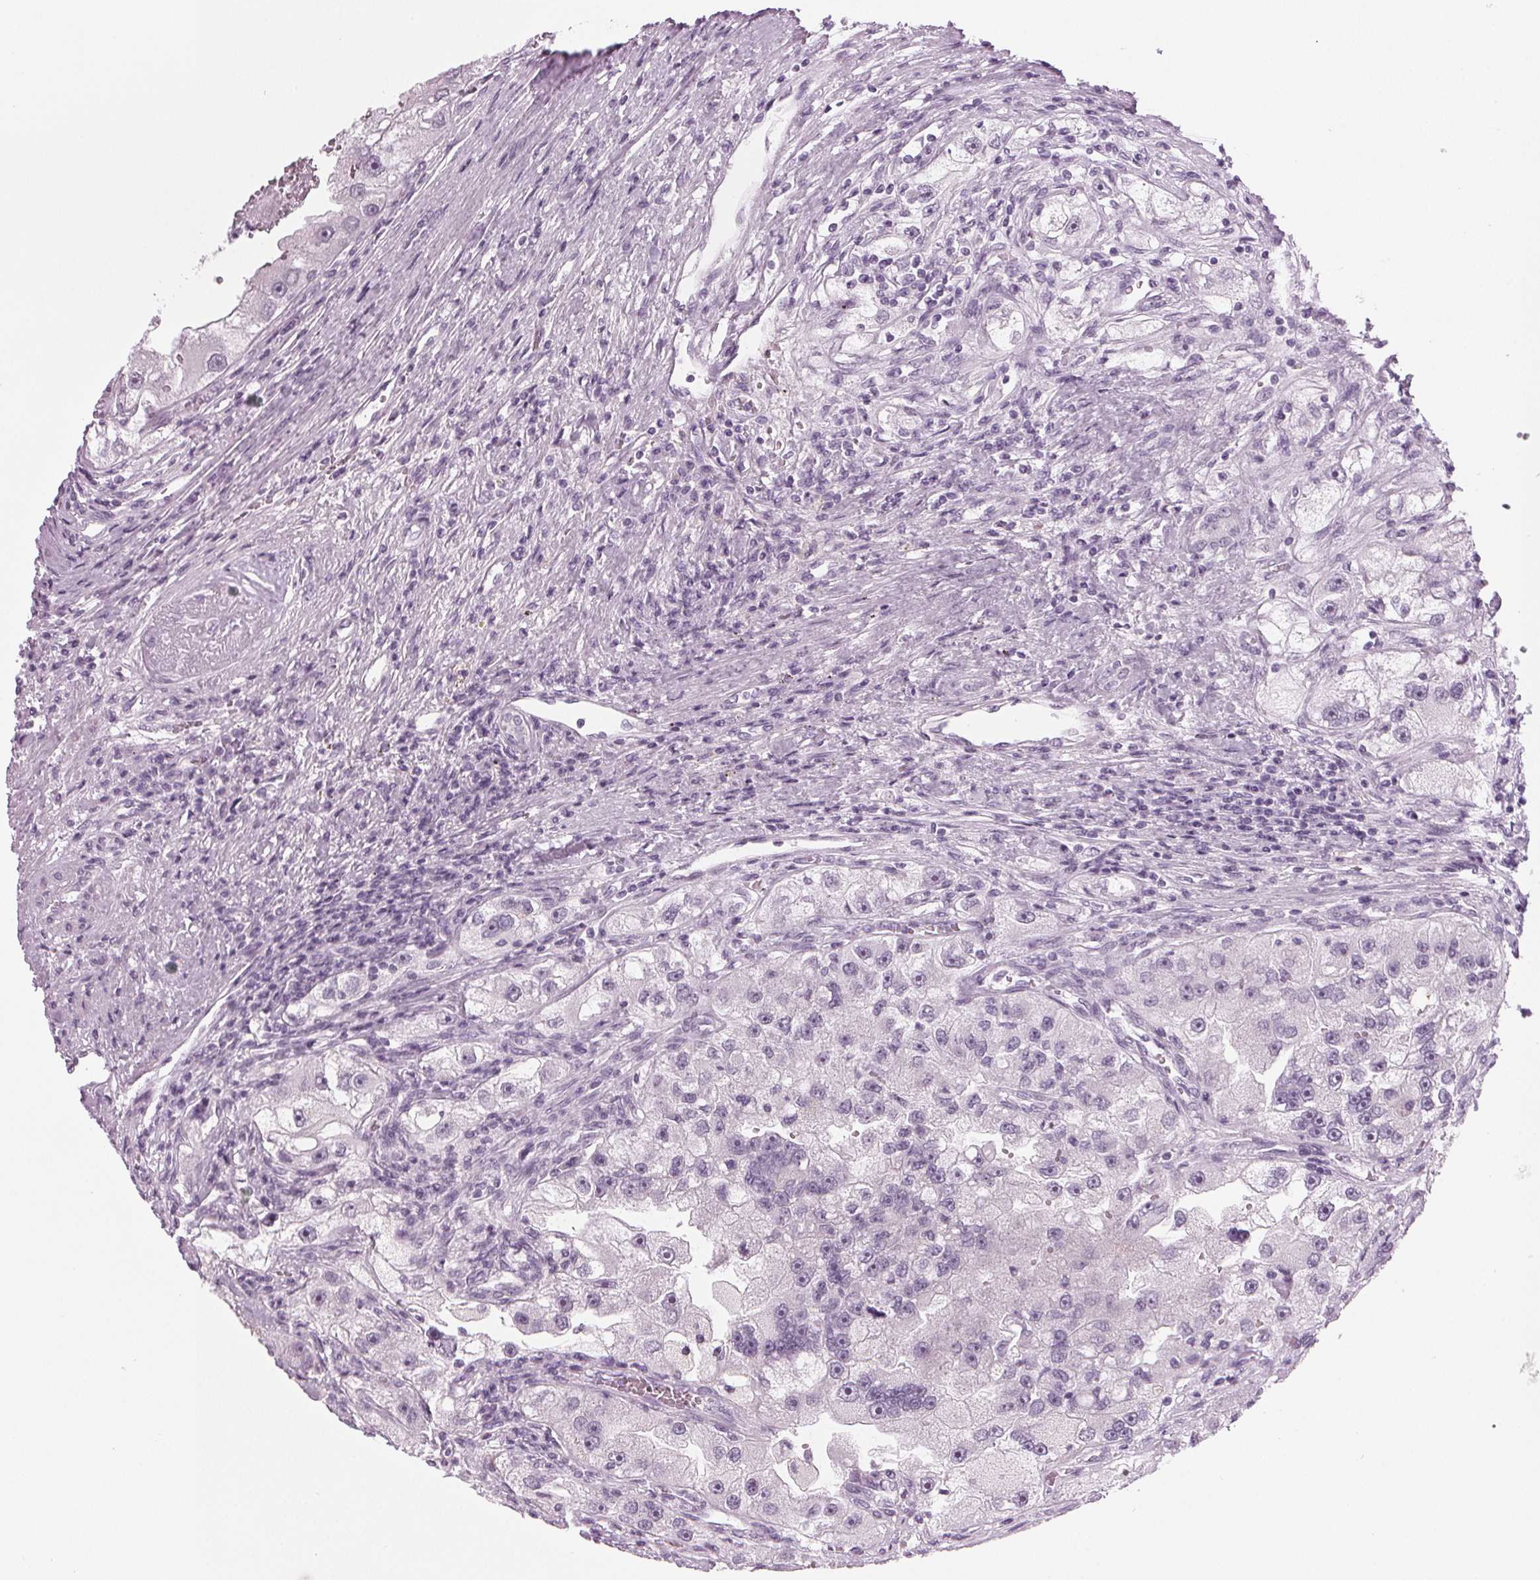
{"staining": {"intensity": "weak", "quantity": "<25%", "location": "nuclear"}, "tissue": "renal cancer", "cell_type": "Tumor cells", "image_type": "cancer", "snomed": [{"axis": "morphology", "description": "Adenocarcinoma, NOS"}, {"axis": "topography", "description": "Kidney"}], "caption": "The immunohistochemistry (IHC) micrograph has no significant expression in tumor cells of renal adenocarcinoma tissue. Brightfield microscopy of immunohistochemistry stained with DAB (brown) and hematoxylin (blue), captured at high magnification.", "gene": "IGF2BP1", "patient": {"sex": "male", "age": 63}}